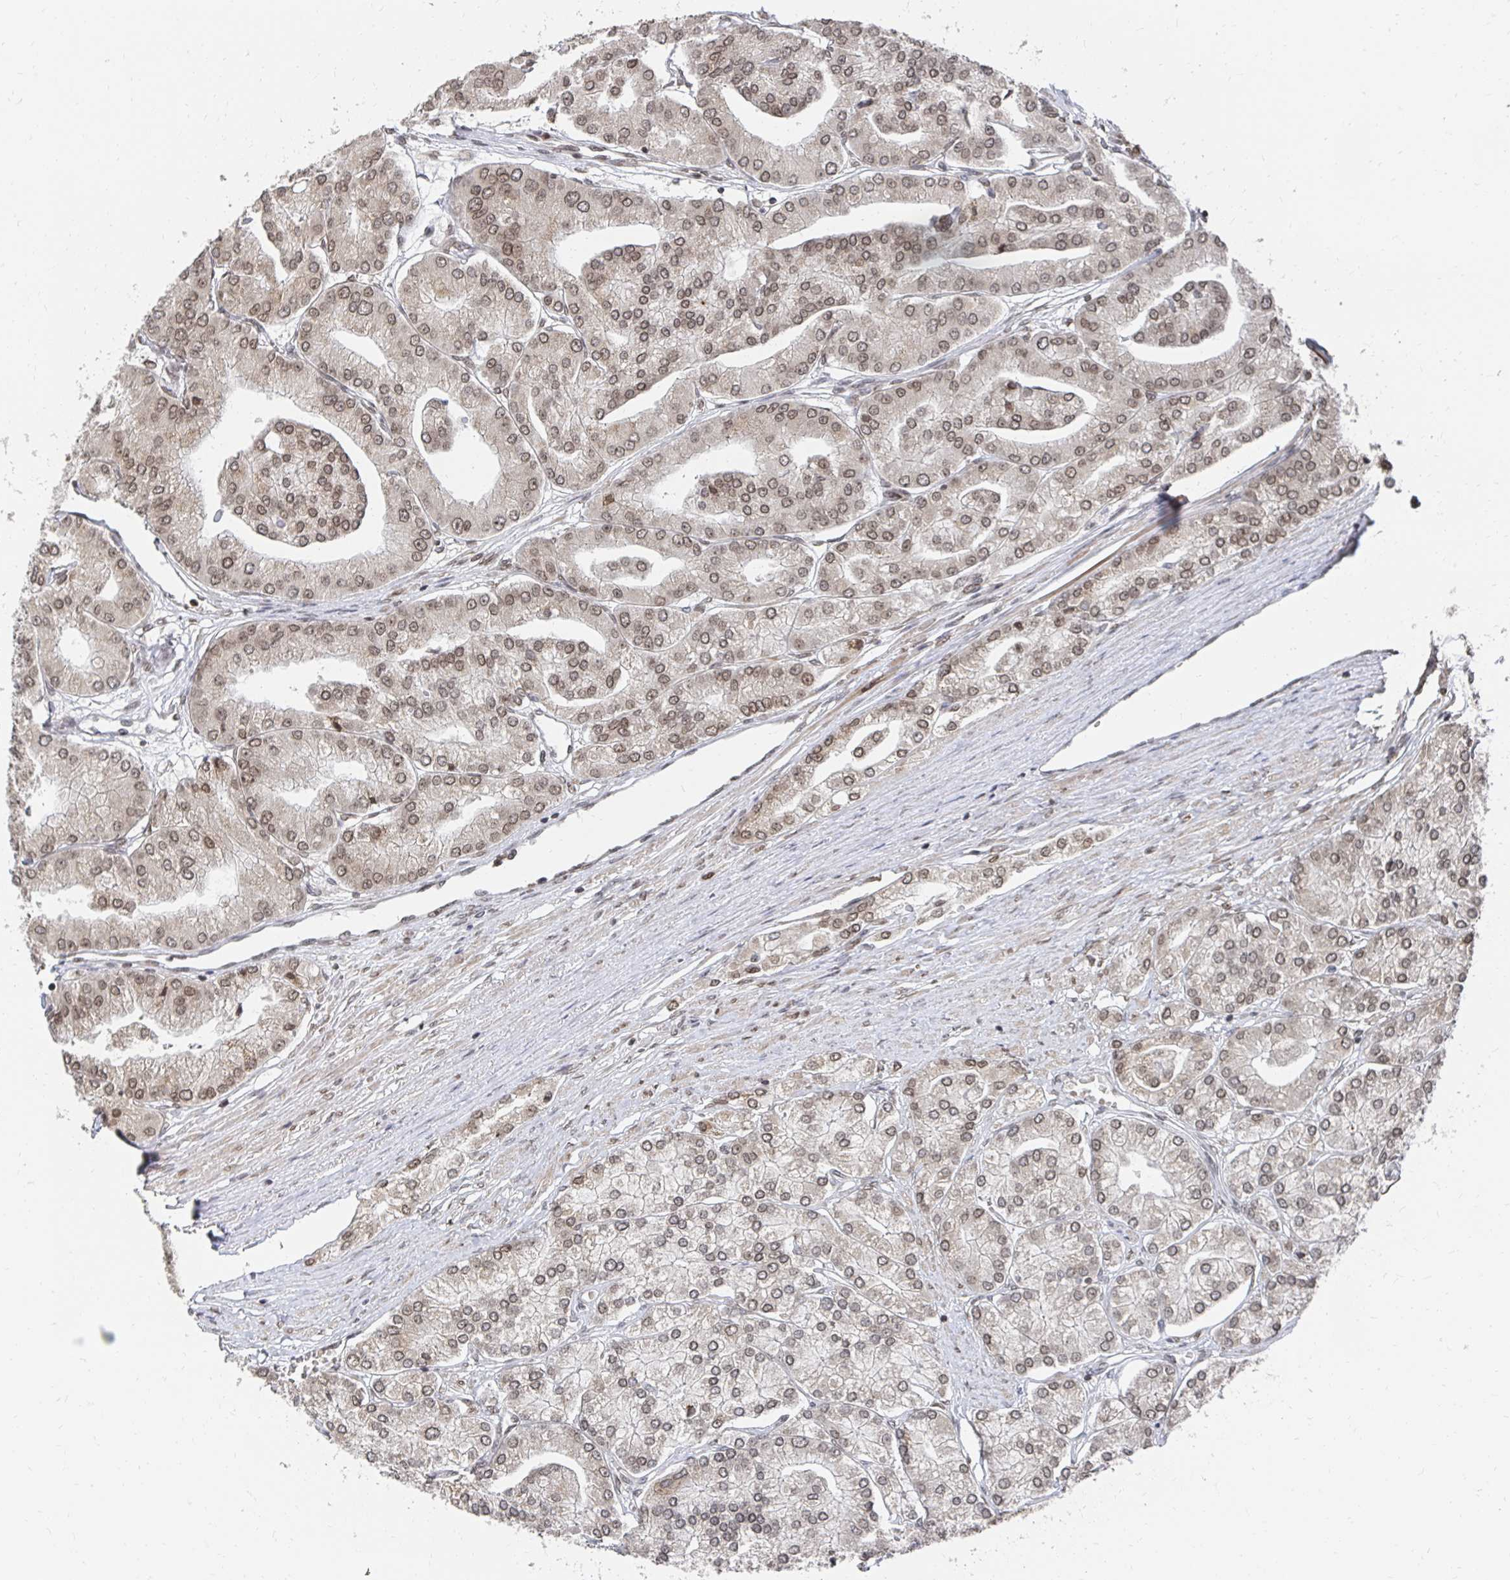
{"staining": {"intensity": "moderate", "quantity": ">75%", "location": "nuclear"}, "tissue": "prostate cancer", "cell_type": "Tumor cells", "image_type": "cancer", "snomed": [{"axis": "morphology", "description": "Adenocarcinoma, High grade"}, {"axis": "topography", "description": "Prostate"}], "caption": "Brown immunohistochemical staining in human prostate high-grade adenocarcinoma displays moderate nuclear staining in about >75% of tumor cells. The staining was performed using DAB (3,3'-diaminobenzidine), with brown indicating positive protein expression. Nuclei are stained blue with hematoxylin.", "gene": "GTF3C6", "patient": {"sex": "male", "age": 61}}